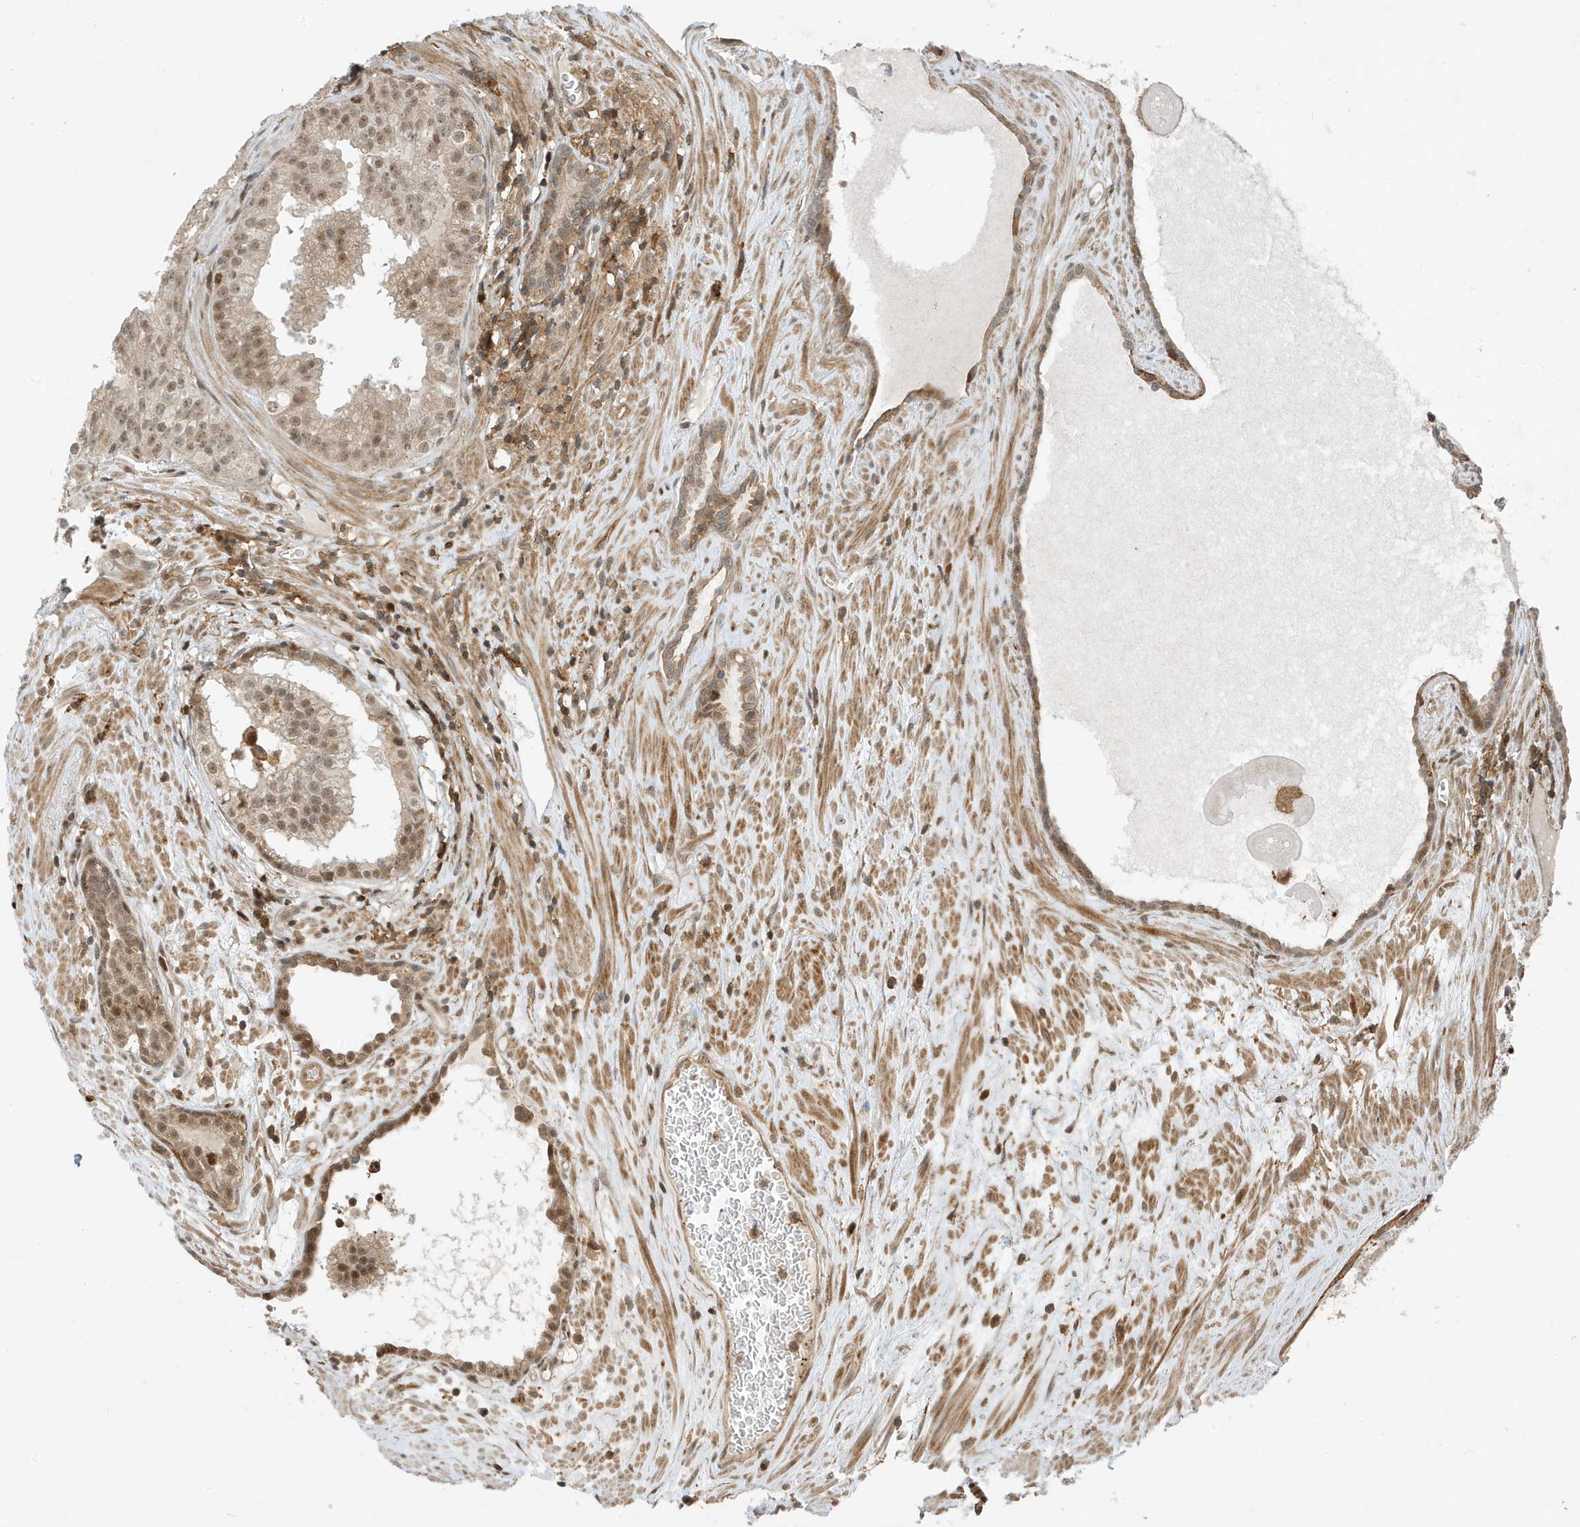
{"staining": {"intensity": "moderate", "quantity": "<25%", "location": "cytoplasmic/membranous,nuclear"}, "tissue": "prostate cancer", "cell_type": "Tumor cells", "image_type": "cancer", "snomed": [{"axis": "morphology", "description": "Adenocarcinoma, High grade"}, {"axis": "topography", "description": "Prostate"}], "caption": "An image of prostate cancer (adenocarcinoma (high-grade)) stained for a protein displays moderate cytoplasmic/membranous and nuclear brown staining in tumor cells. (IHC, brightfield microscopy, high magnification).", "gene": "TATDN3", "patient": {"sex": "male", "age": 68}}